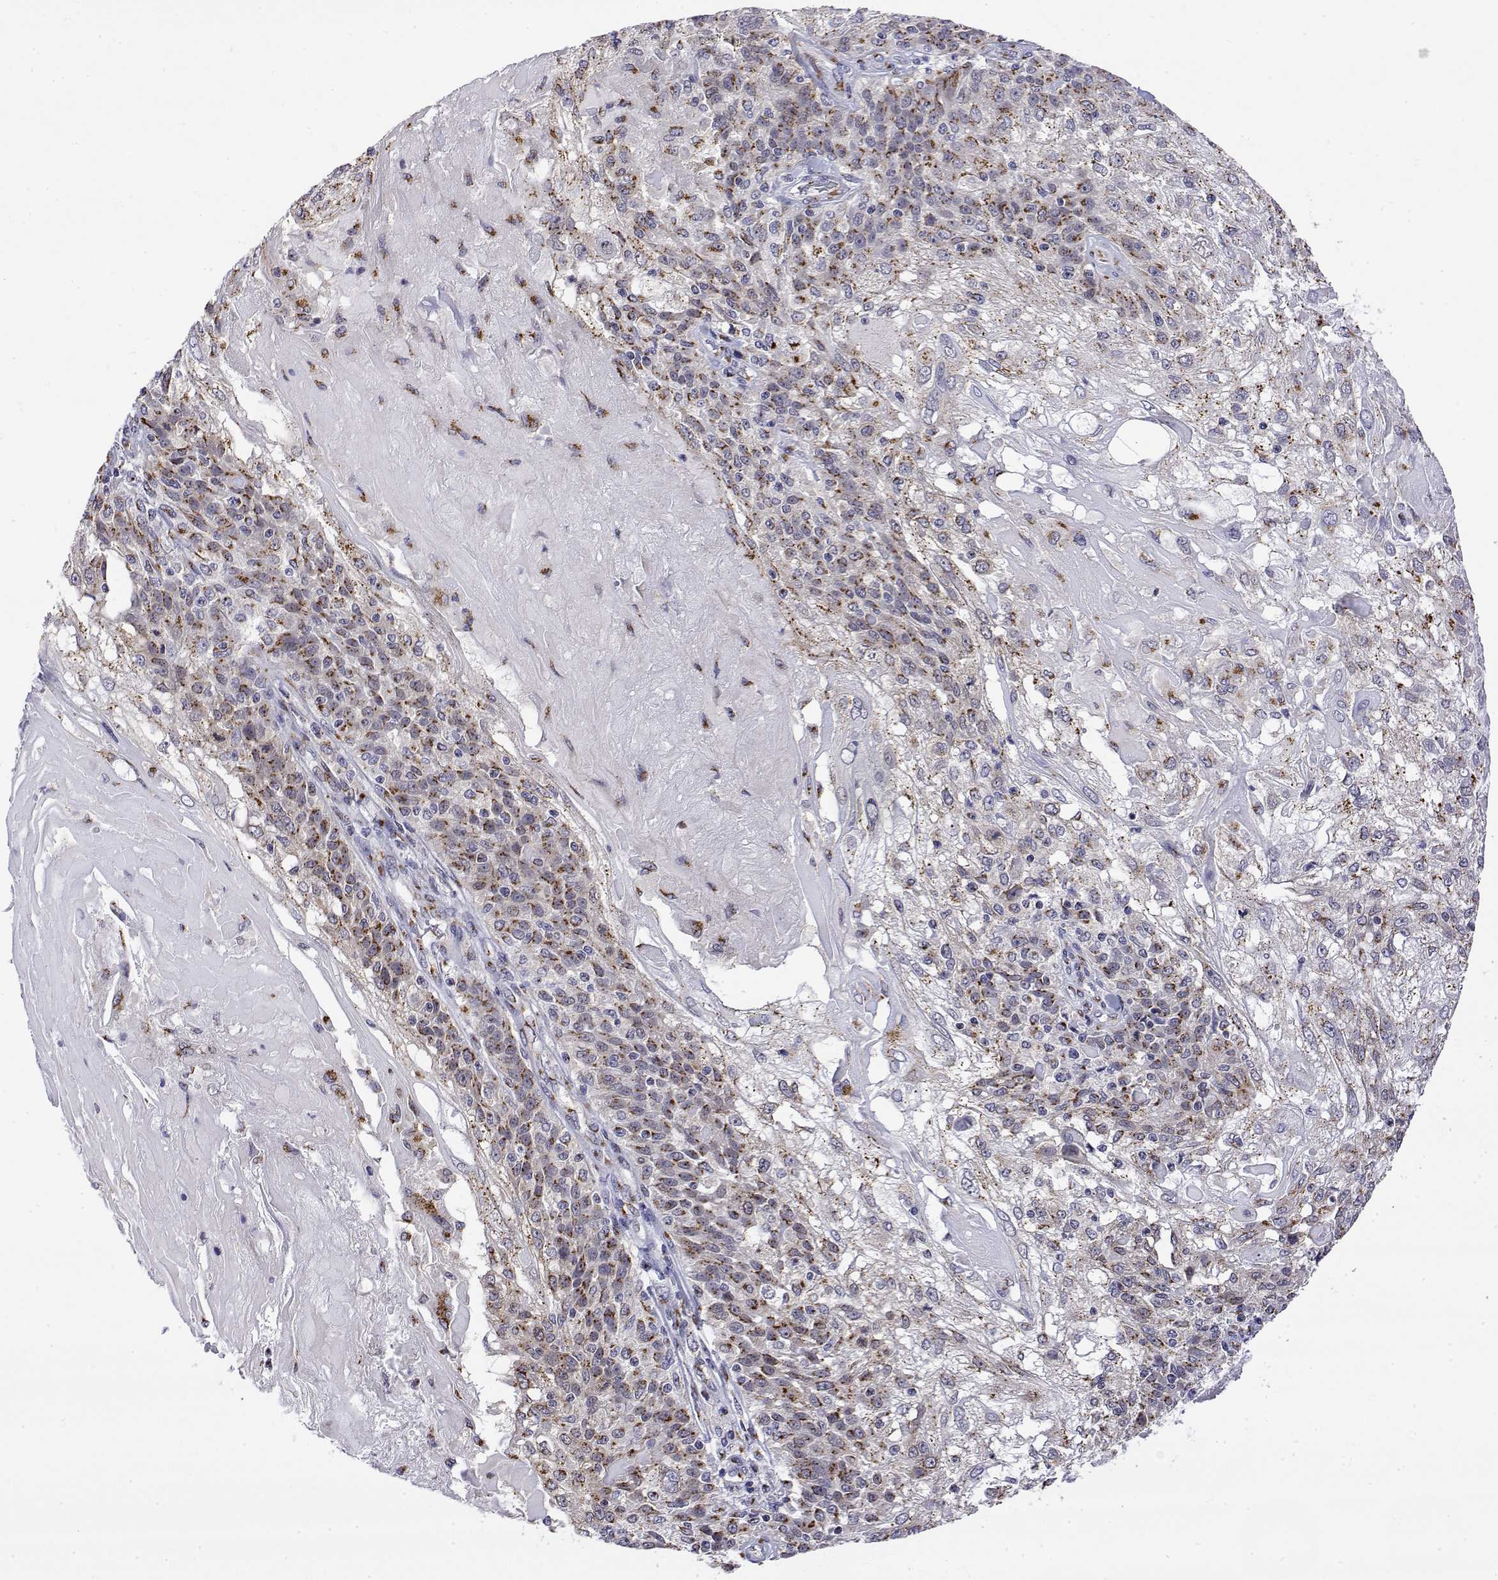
{"staining": {"intensity": "strong", "quantity": "25%-75%", "location": "cytoplasmic/membranous"}, "tissue": "skin cancer", "cell_type": "Tumor cells", "image_type": "cancer", "snomed": [{"axis": "morphology", "description": "Normal tissue, NOS"}, {"axis": "morphology", "description": "Squamous cell carcinoma, NOS"}, {"axis": "topography", "description": "Skin"}], "caption": "Strong cytoplasmic/membranous protein positivity is seen in about 25%-75% of tumor cells in skin cancer (squamous cell carcinoma).", "gene": "YIPF3", "patient": {"sex": "female", "age": 83}}